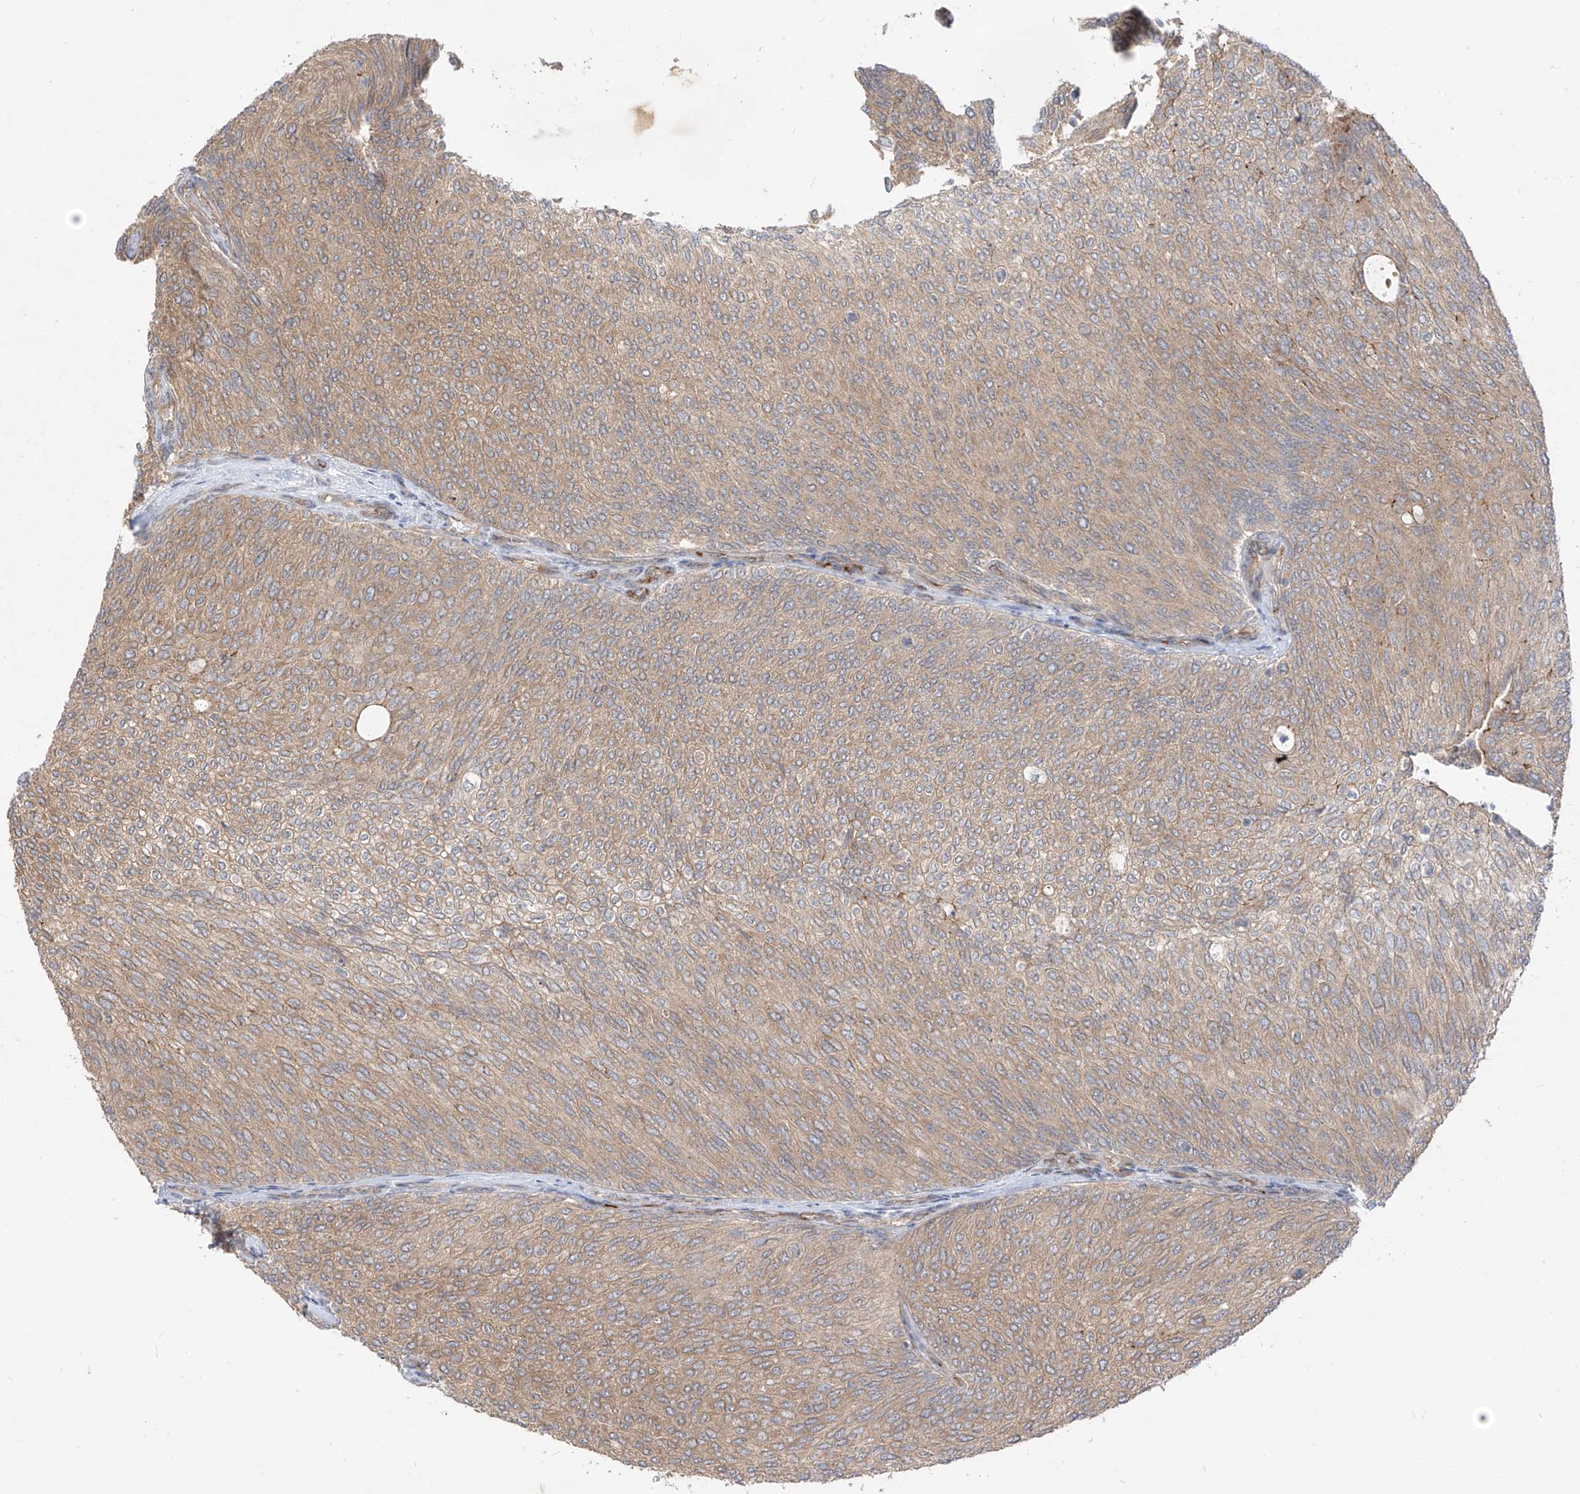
{"staining": {"intensity": "moderate", "quantity": ">75%", "location": "cytoplasmic/membranous"}, "tissue": "urothelial cancer", "cell_type": "Tumor cells", "image_type": "cancer", "snomed": [{"axis": "morphology", "description": "Urothelial carcinoma, Low grade"}, {"axis": "topography", "description": "Urinary bladder"}], "caption": "Moderate cytoplasmic/membranous protein staining is identified in about >75% of tumor cells in urothelial cancer.", "gene": "MTUS2", "patient": {"sex": "female", "age": 79}}